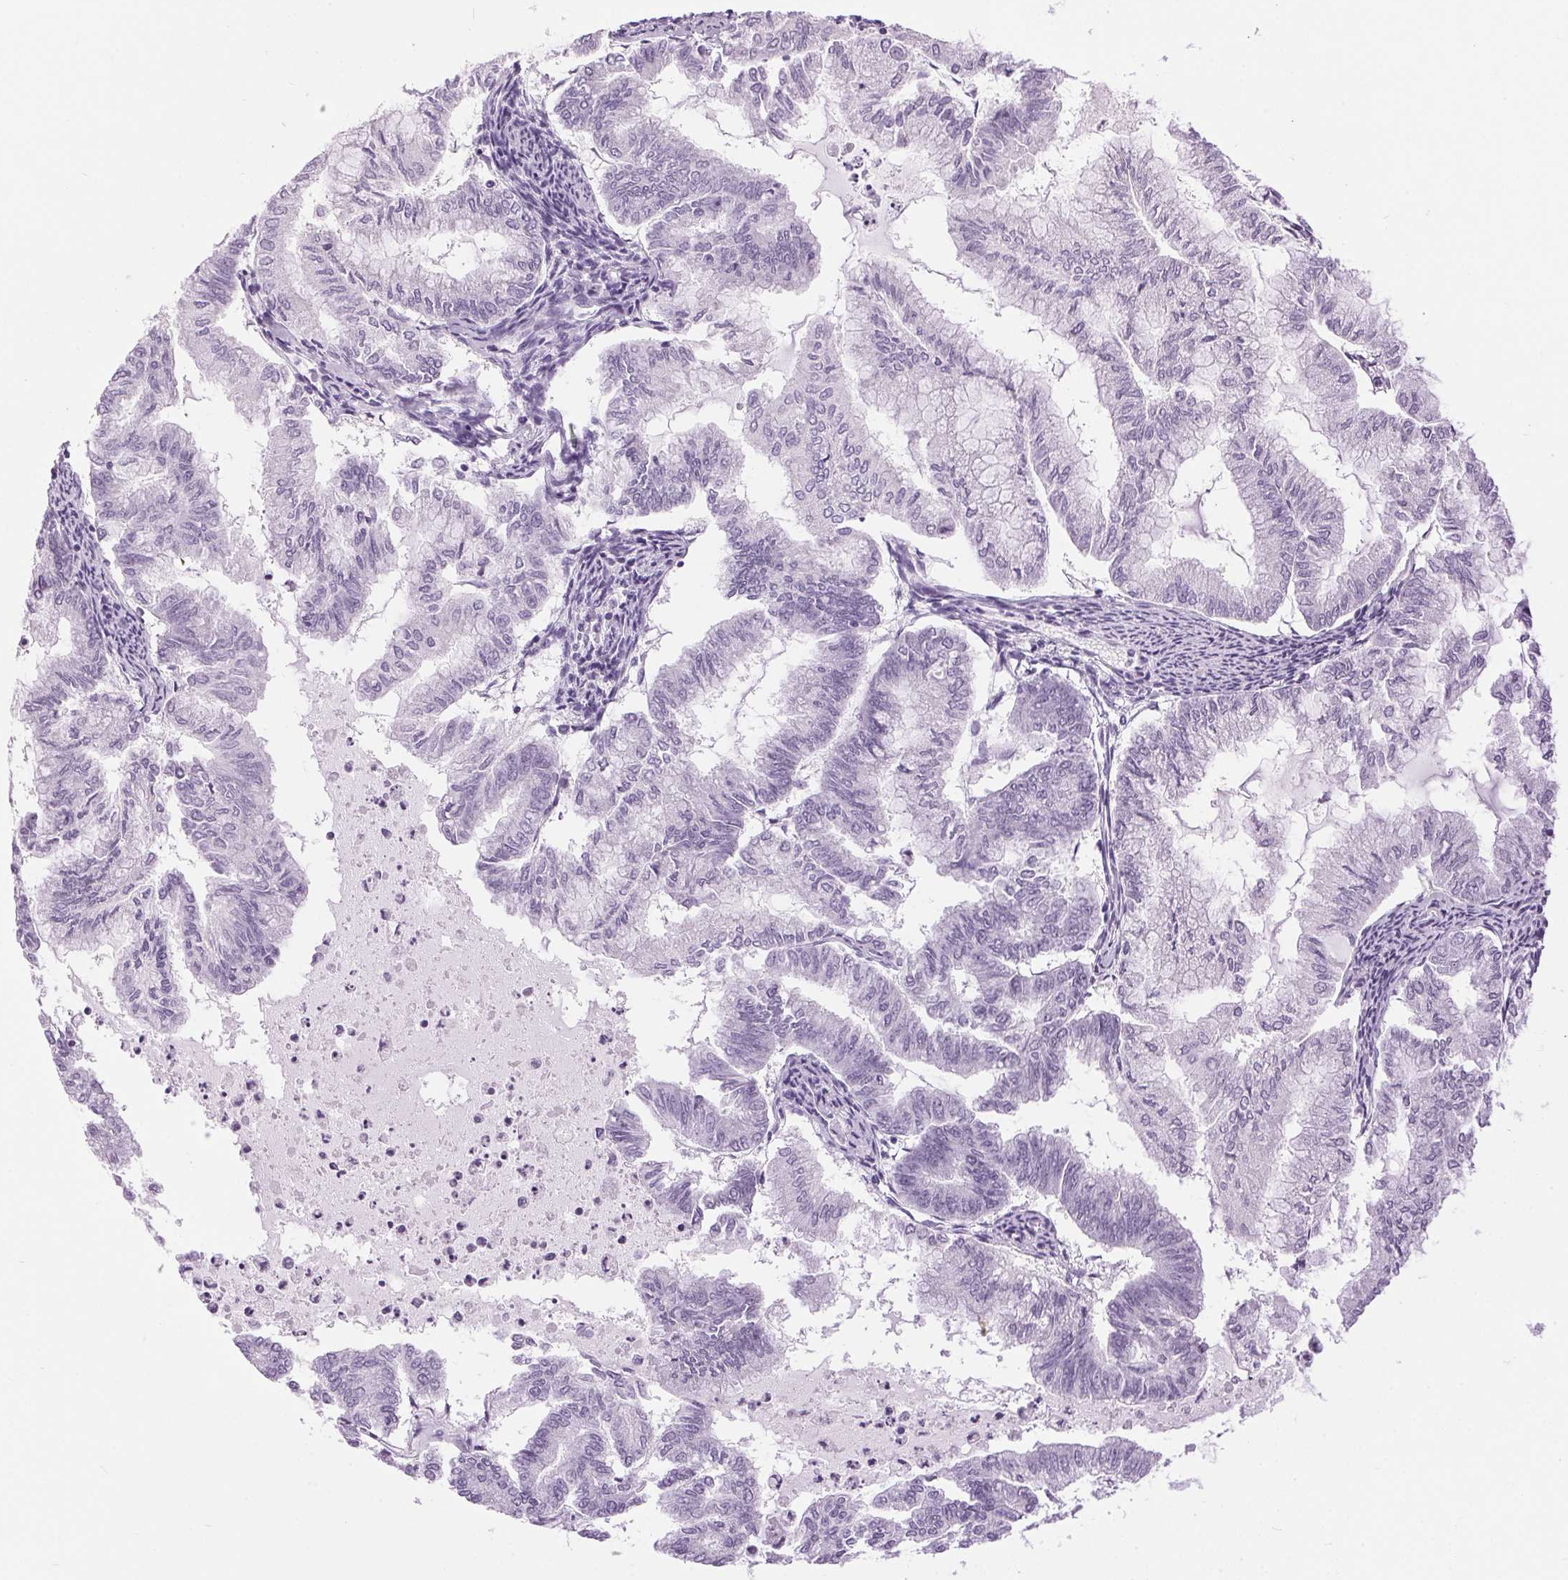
{"staining": {"intensity": "negative", "quantity": "none", "location": "none"}, "tissue": "endometrial cancer", "cell_type": "Tumor cells", "image_type": "cancer", "snomed": [{"axis": "morphology", "description": "Adenocarcinoma, NOS"}, {"axis": "topography", "description": "Endometrium"}], "caption": "This micrograph is of endometrial cancer (adenocarcinoma) stained with immunohistochemistry (IHC) to label a protein in brown with the nuclei are counter-stained blue. There is no expression in tumor cells. (Brightfield microscopy of DAB (3,3'-diaminobenzidine) IHC at high magnification).", "gene": "SP7", "patient": {"sex": "female", "age": 79}}